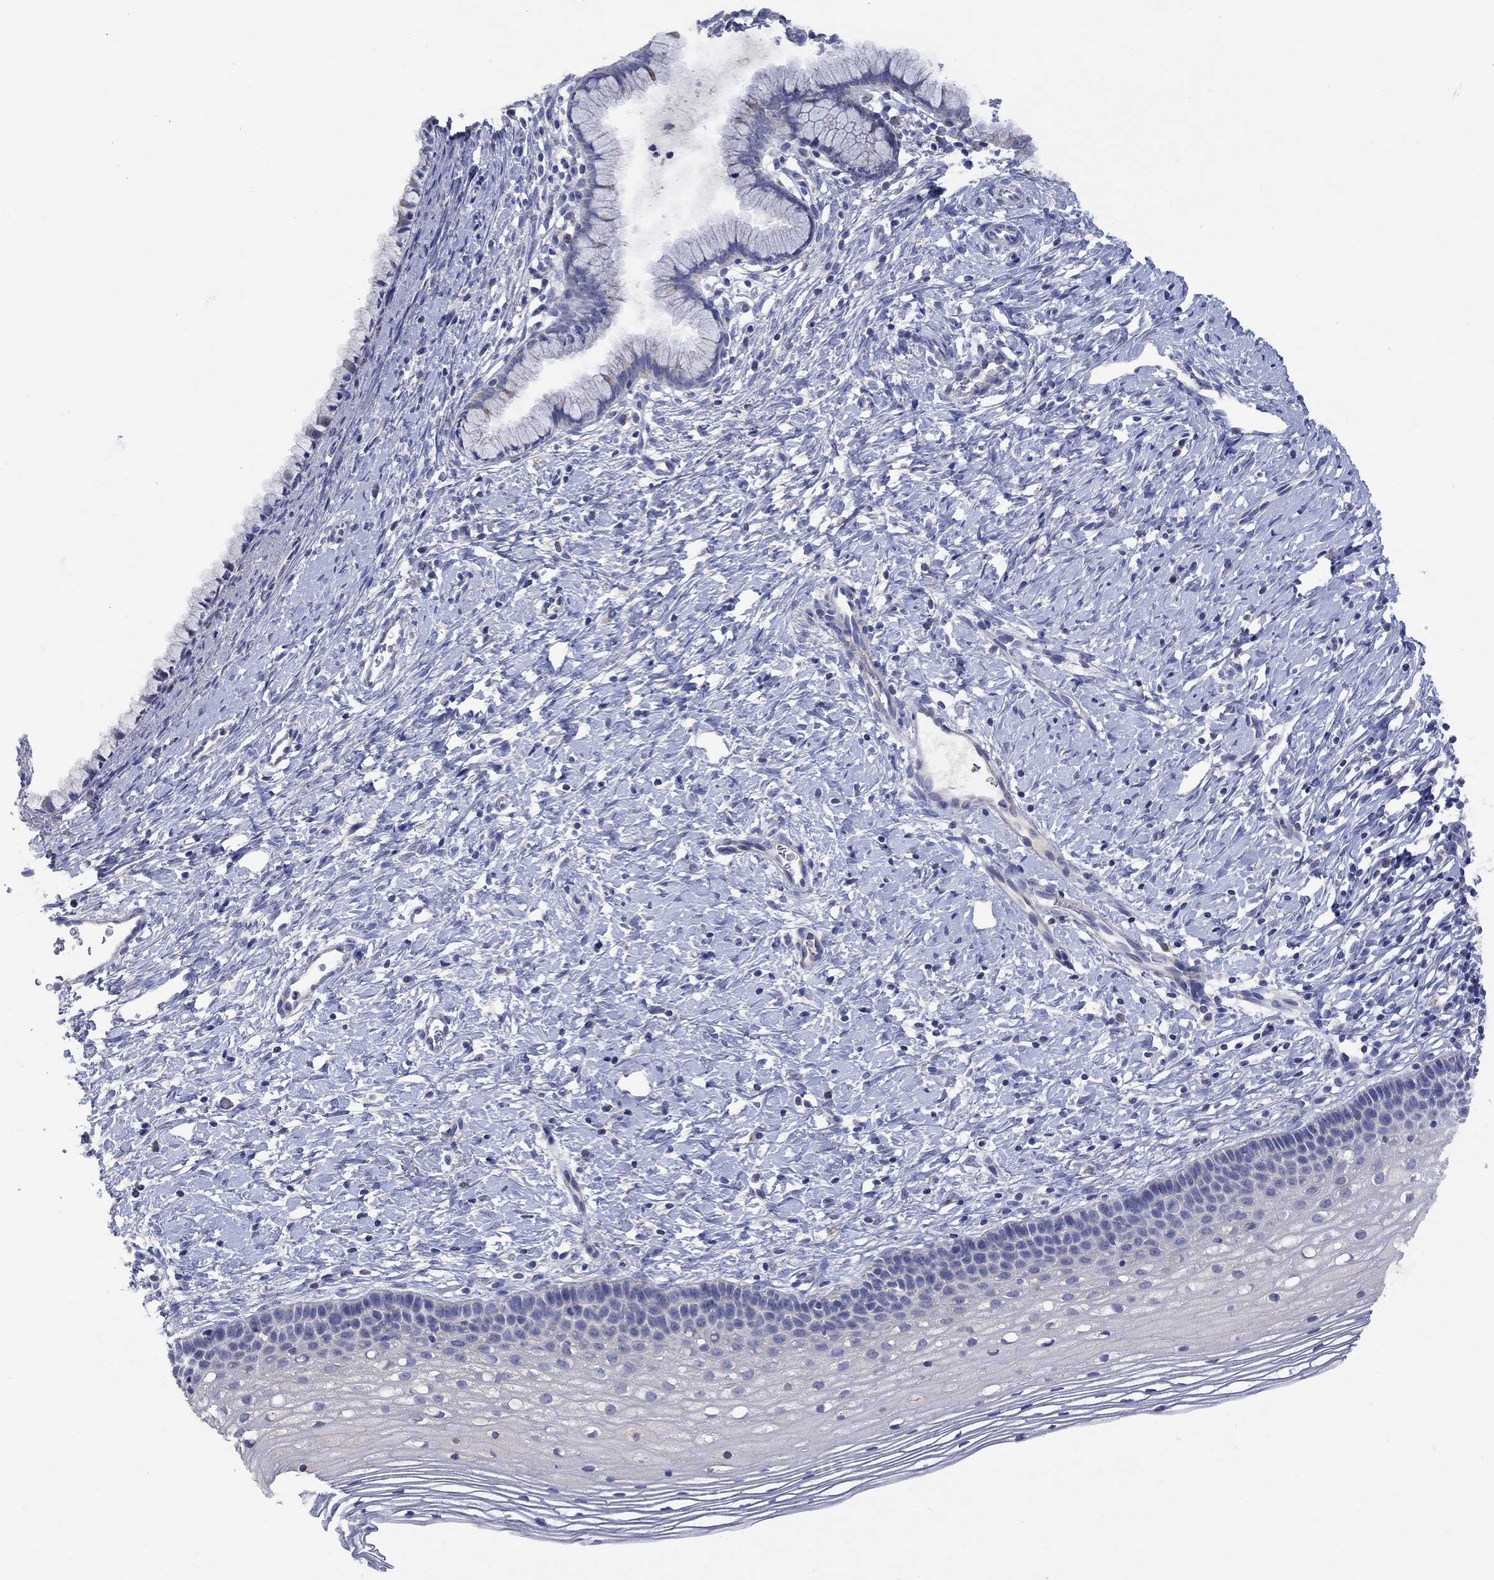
{"staining": {"intensity": "moderate", "quantity": "<25%", "location": "cytoplasmic/membranous"}, "tissue": "cervix", "cell_type": "Glandular cells", "image_type": "normal", "snomed": [{"axis": "morphology", "description": "Normal tissue, NOS"}, {"axis": "topography", "description": "Cervix"}], "caption": "Normal cervix was stained to show a protein in brown. There is low levels of moderate cytoplasmic/membranous staining in approximately <25% of glandular cells. (DAB (3,3'-diaminobenzidine) = brown stain, brightfield microscopy at high magnification).", "gene": "CLVS1", "patient": {"sex": "female", "age": 39}}